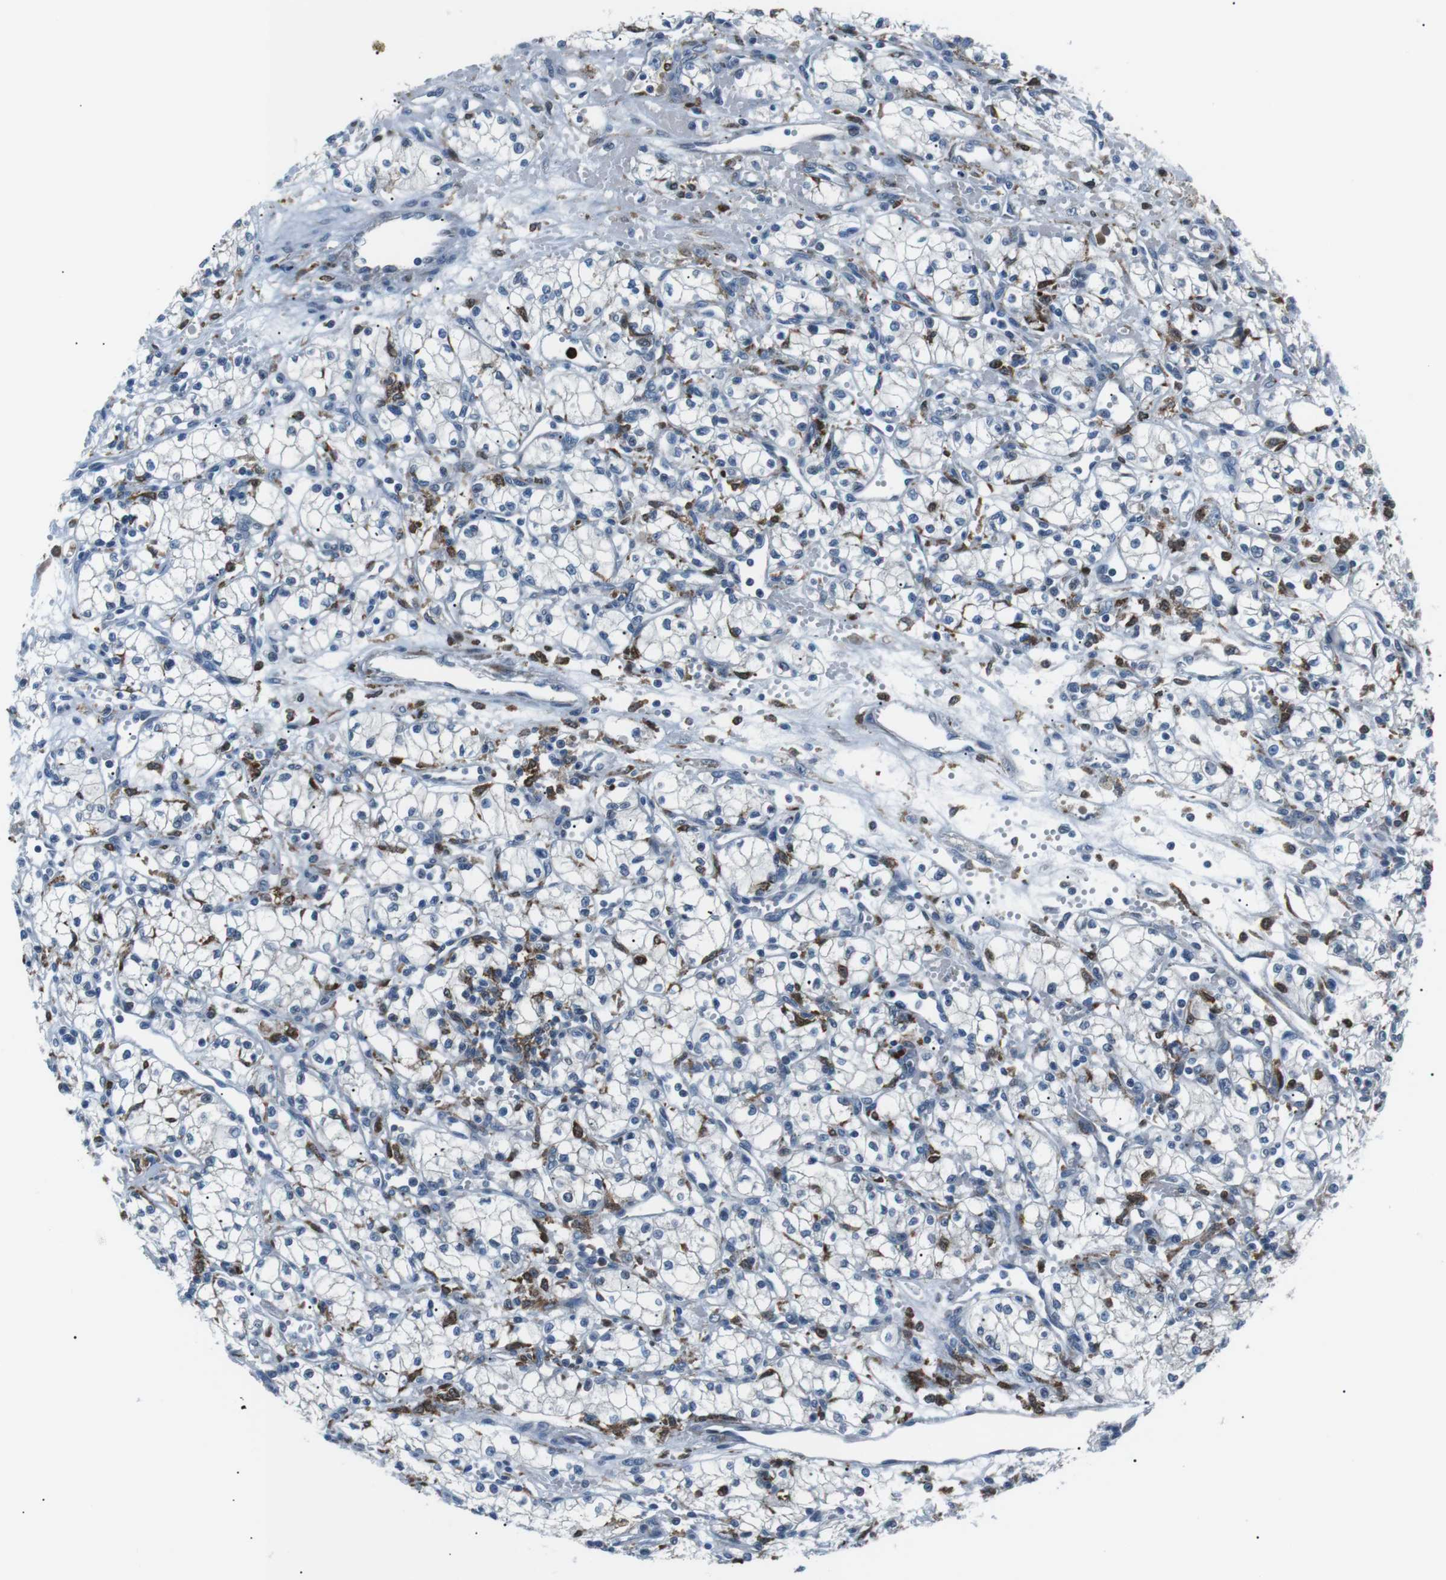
{"staining": {"intensity": "negative", "quantity": "none", "location": "none"}, "tissue": "renal cancer", "cell_type": "Tumor cells", "image_type": "cancer", "snomed": [{"axis": "morphology", "description": "Normal tissue, NOS"}, {"axis": "morphology", "description": "Adenocarcinoma, NOS"}, {"axis": "topography", "description": "Kidney"}], "caption": "Protein analysis of renal cancer (adenocarcinoma) demonstrates no significant expression in tumor cells.", "gene": "BLNK", "patient": {"sex": "male", "age": 59}}